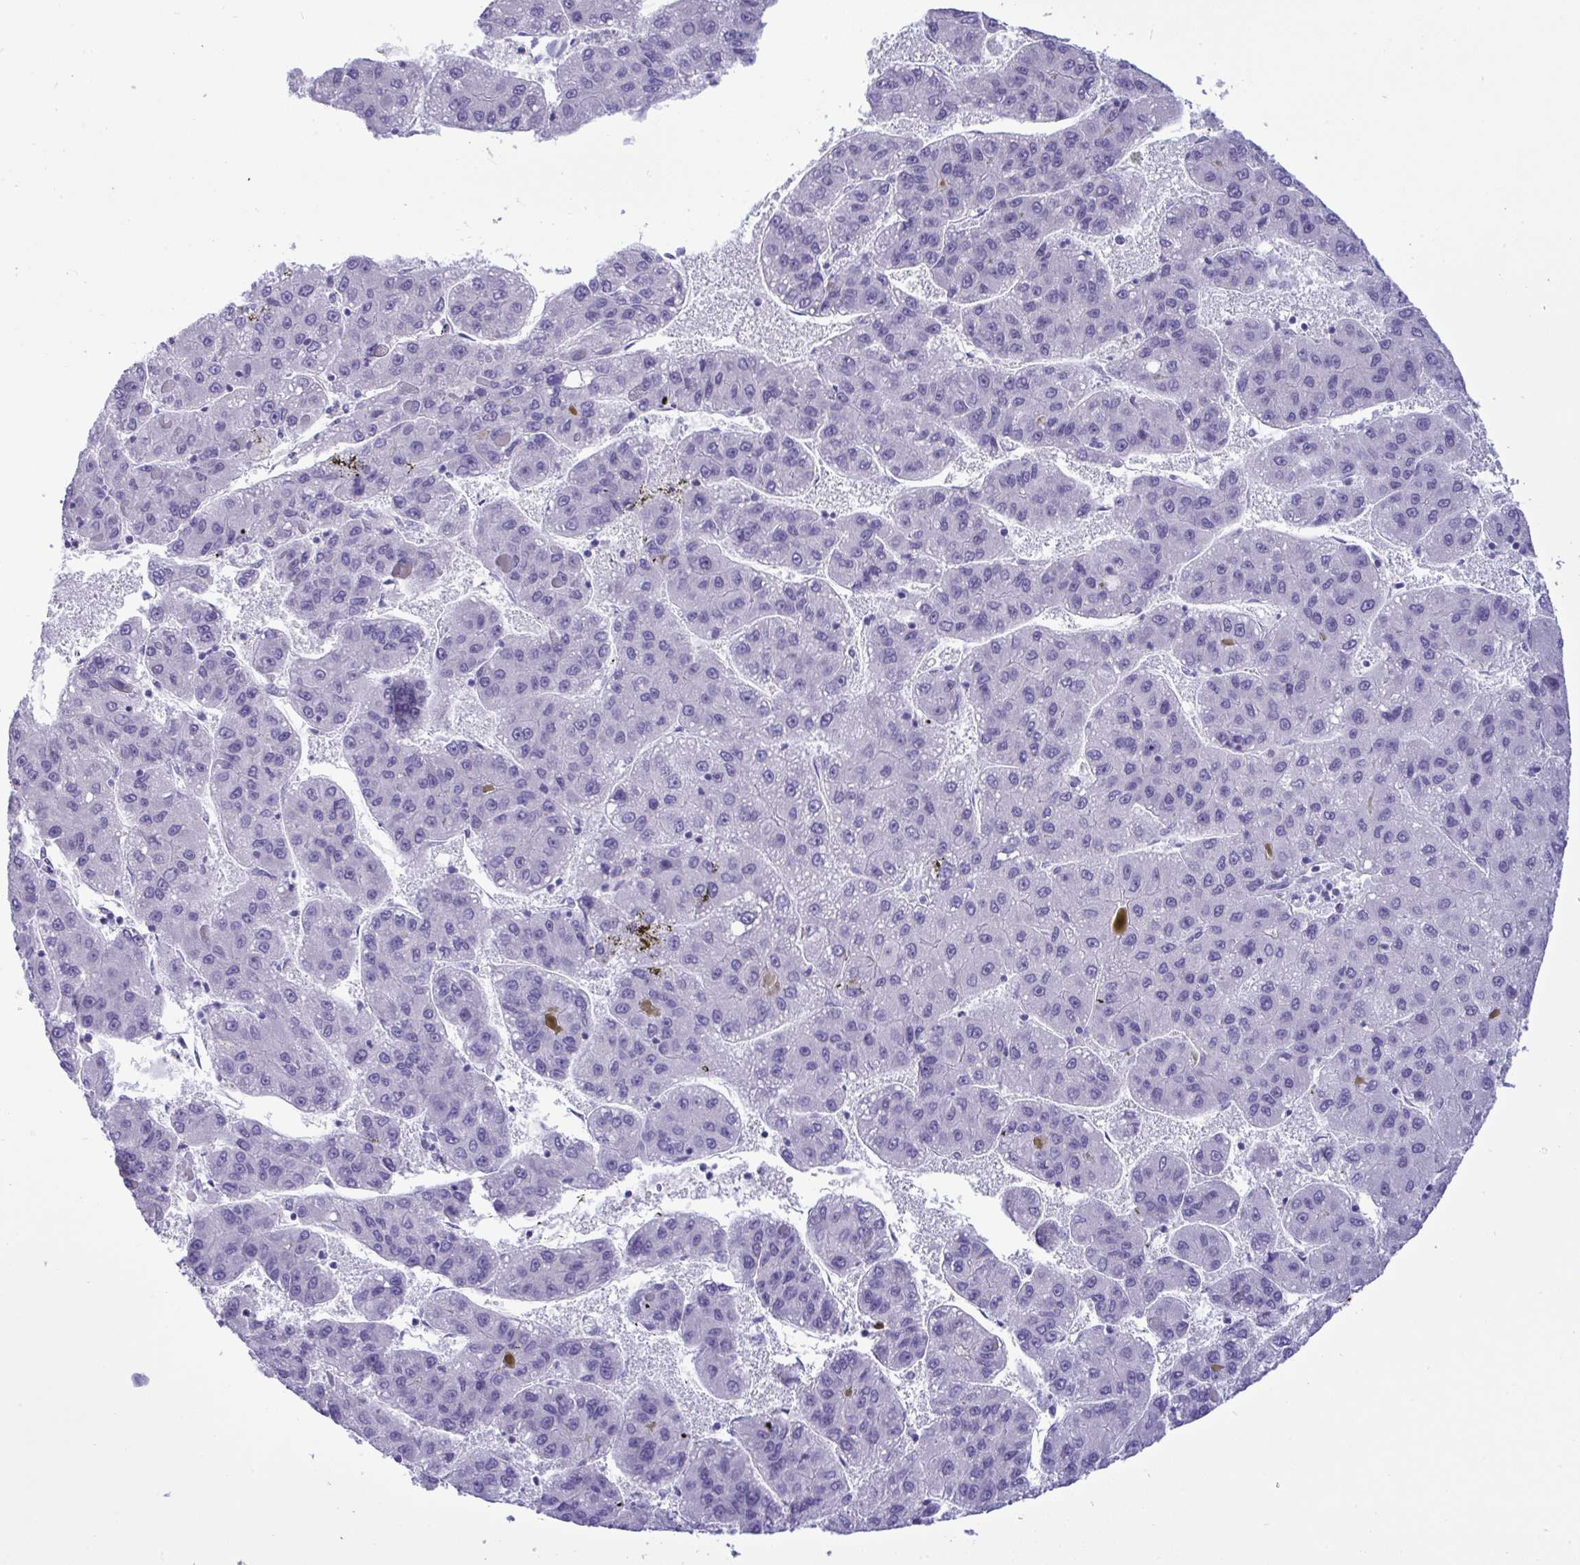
{"staining": {"intensity": "negative", "quantity": "none", "location": "none"}, "tissue": "liver cancer", "cell_type": "Tumor cells", "image_type": "cancer", "snomed": [{"axis": "morphology", "description": "Carcinoma, Hepatocellular, NOS"}, {"axis": "topography", "description": "Liver"}], "caption": "This is an immunohistochemistry (IHC) micrograph of liver cancer. There is no staining in tumor cells.", "gene": "YBX2", "patient": {"sex": "female", "age": 82}}